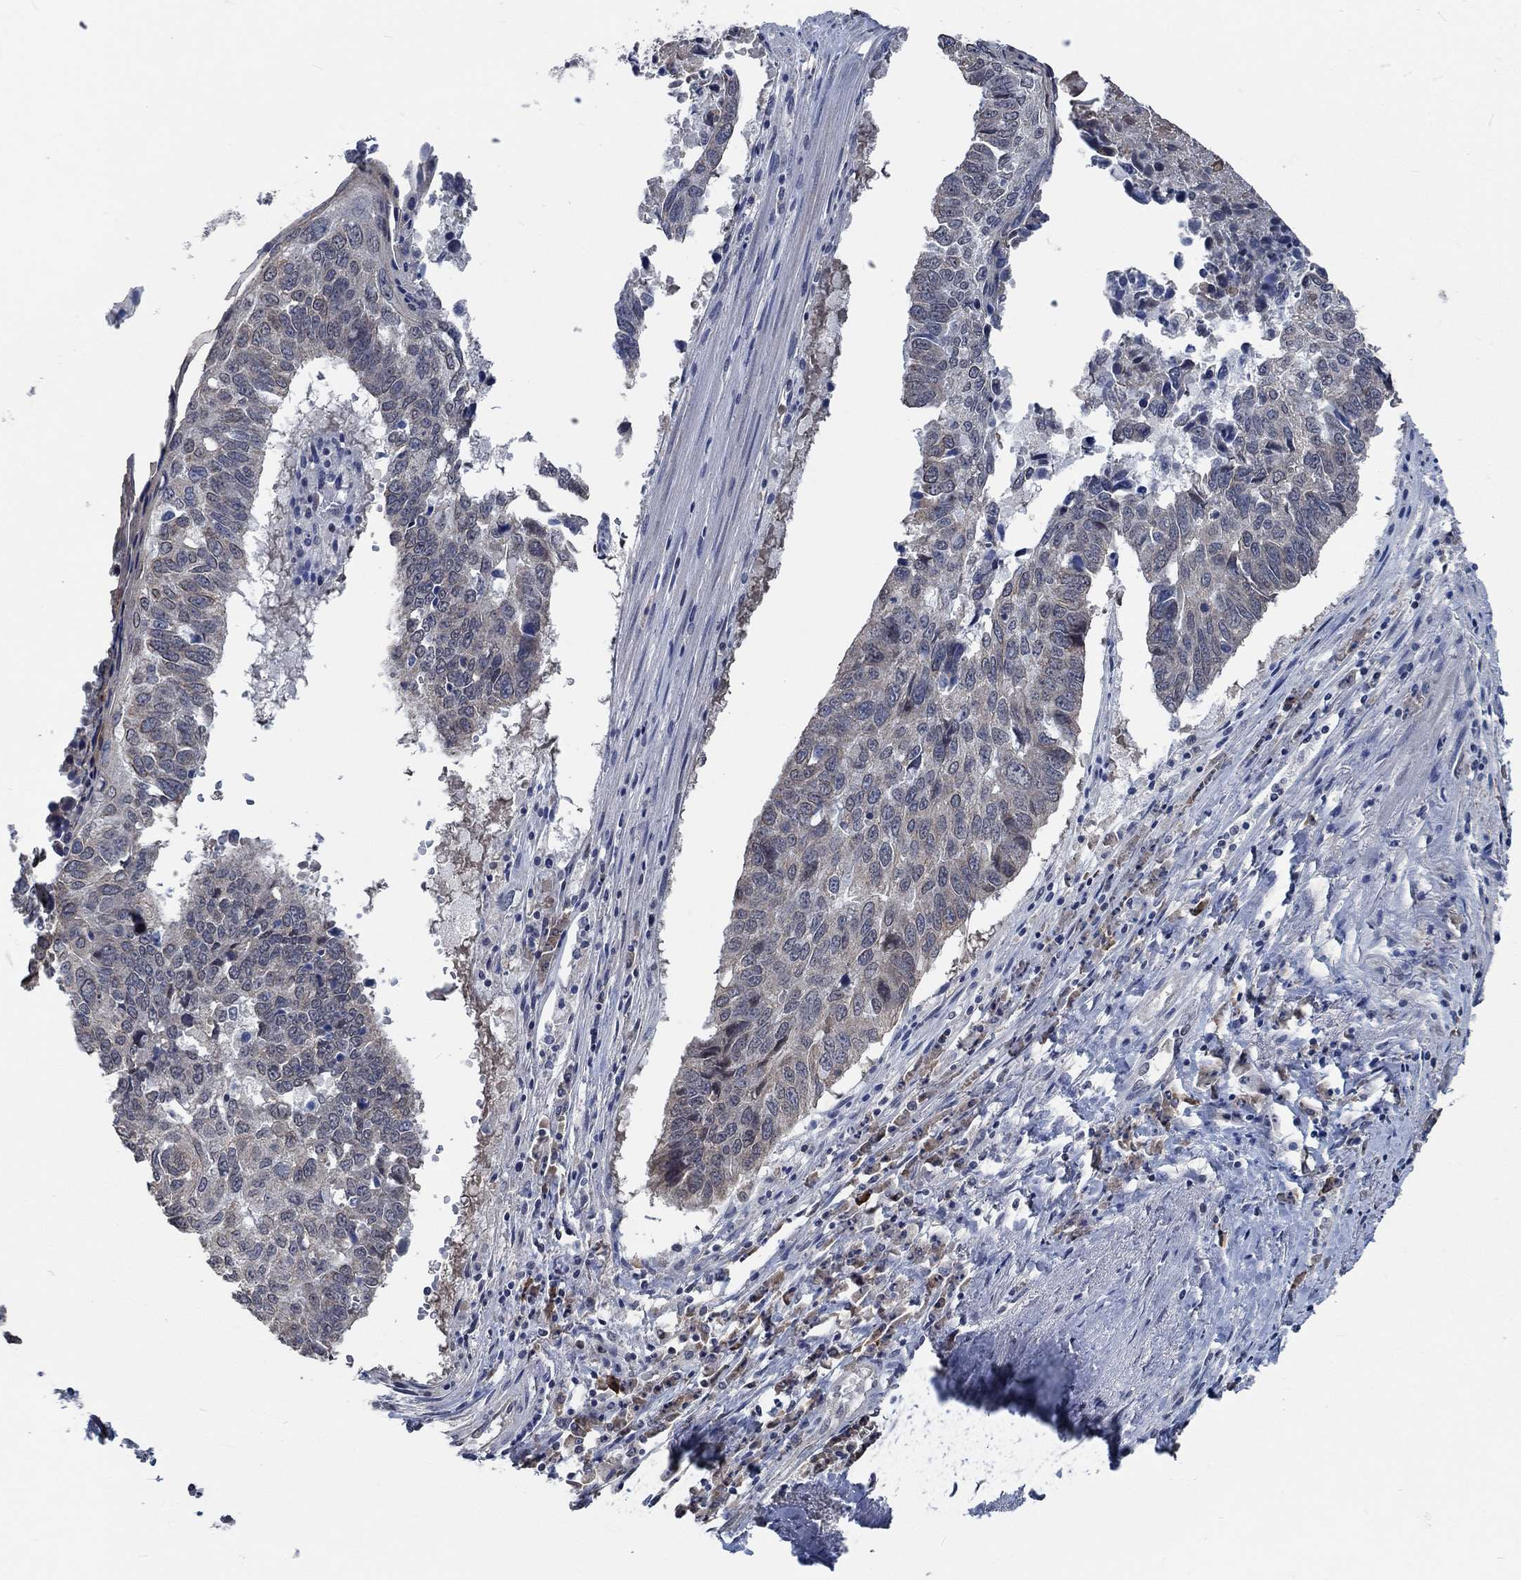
{"staining": {"intensity": "weak", "quantity": "<25%", "location": "cytoplasmic/membranous"}, "tissue": "lung cancer", "cell_type": "Tumor cells", "image_type": "cancer", "snomed": [{"axis": "morphology", "description": "Squamous cell carcinoma, NOS"}, {"axis": "topography", "description": "Lung"}], "caption": "Immunohistochemical staining of squamous cell carcinoma (lung) displays no significant expression in tumor cells.", "gene": "OBSCN", "patient": {"sex": "male", "age": 73}}